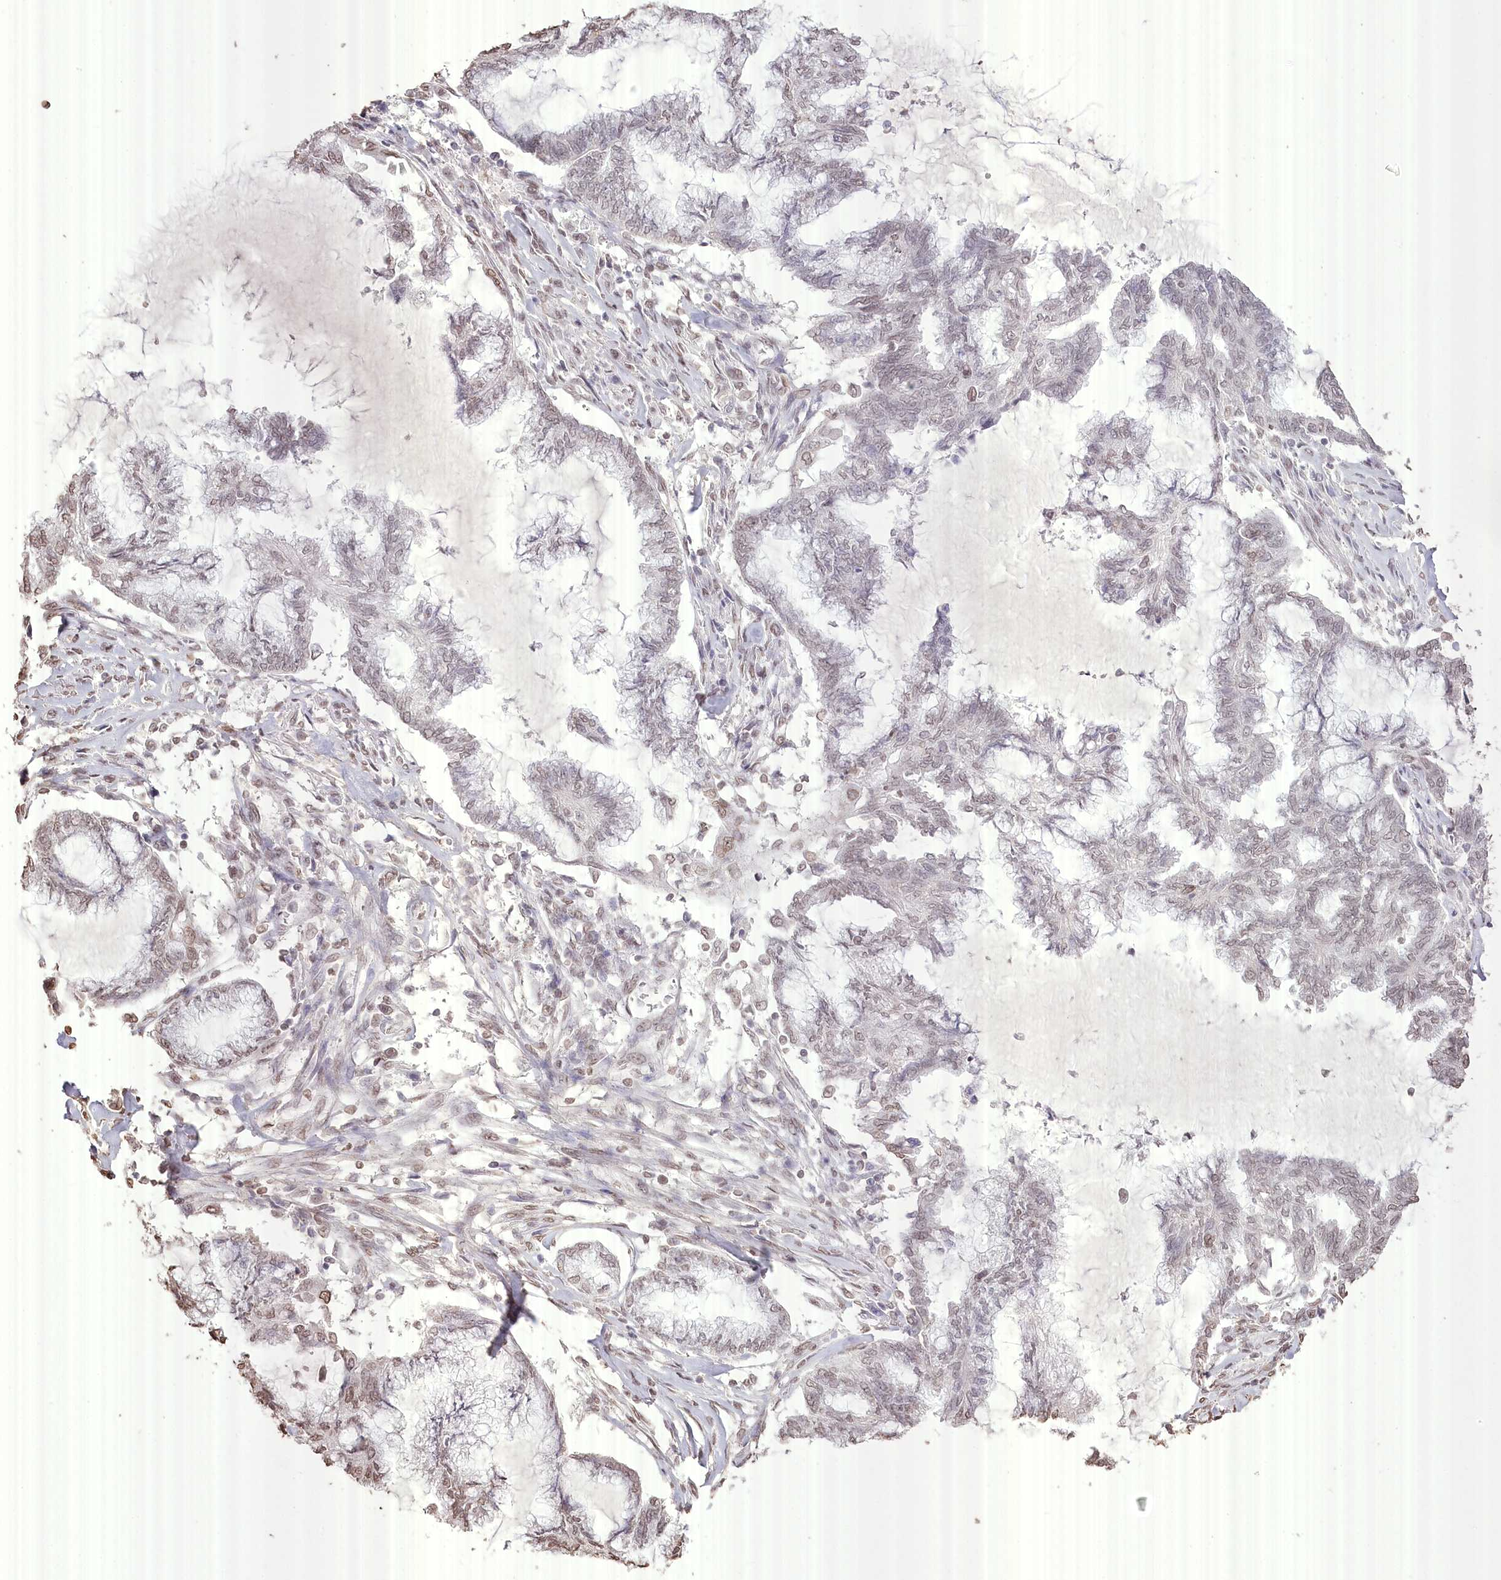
{"staining": {"intensity": "weak", "quantity": "25%-75%", "location": "nuclear"}, "tissue": "endometrial cancer", "cell_type": "Tumor cells", "image_type": "cancer", "snomed": [{"axis": "morphology", "description": "Adenocarcinoma, NOS"}, {"axis": "topography", "description": "Endometrium"}], "caption": "Endometrial adenocarcinoma tissue reveals weak nuclear positivity in approximately 25%-75% of tumor cells", "gene": "SLC39A10", "patient": {"sex": "female", "age": 86}}